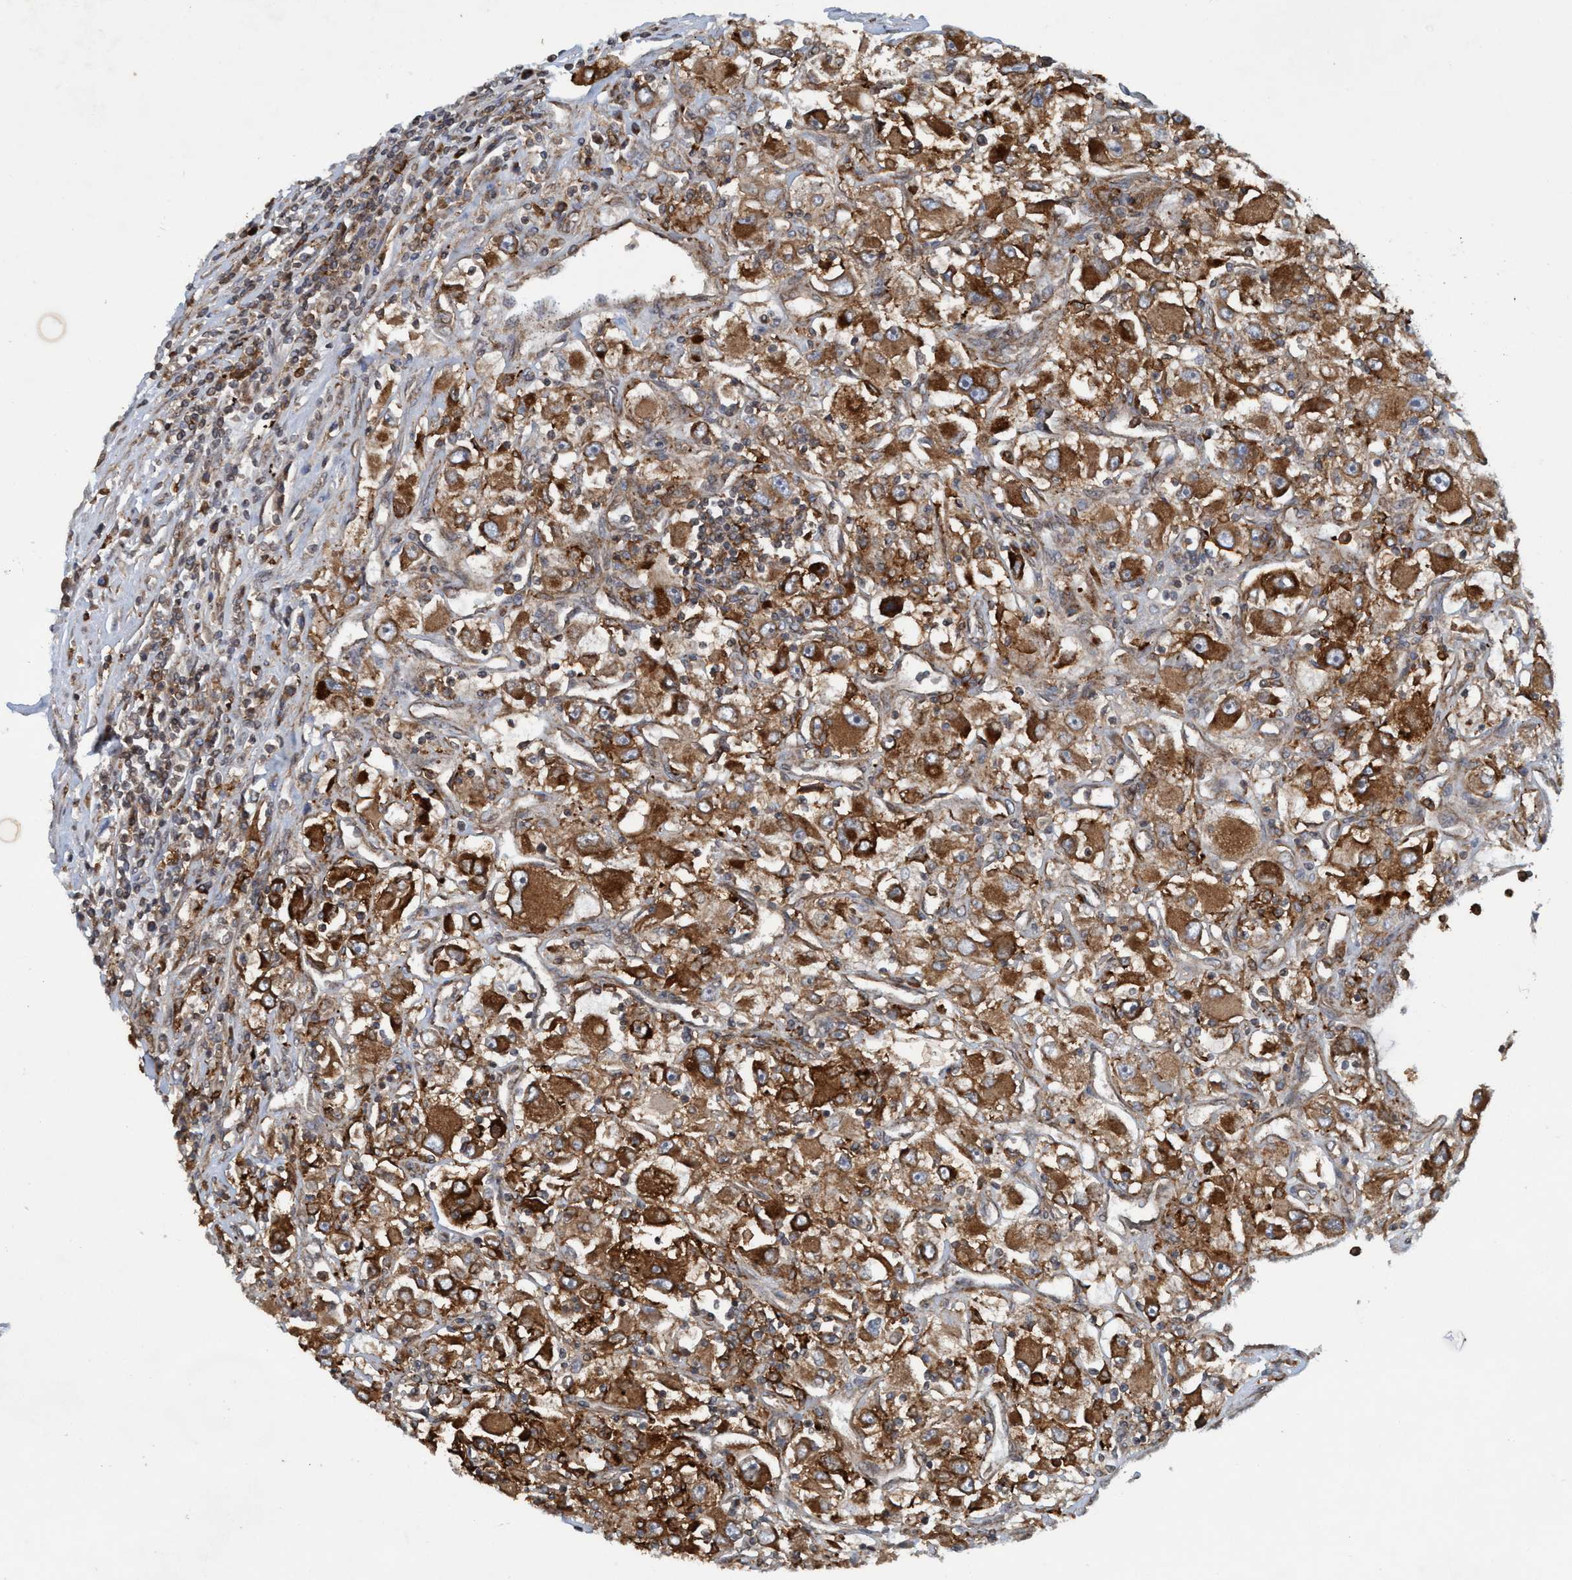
{"staining": {"intensity": "strong", "quantity": ">75%", "location": "cytoplasmic/membranous"}, "tissue": "renal cancer", "cell_type": "Tumor cells", "image_type": "cancer", "snomed": [{"axis": "morphology", "description": "Adenocarcinoma, NOS"}, {"axis": "topography", "description": "Kidney"}], "caption": "A brown stain highlights strong cytoplasmic/membranous staining of a protein in human adenocarcinoma (renal) tumor cells.", "gene": "SLC16A3", "patient": {"sex": "female", "age": 52}}